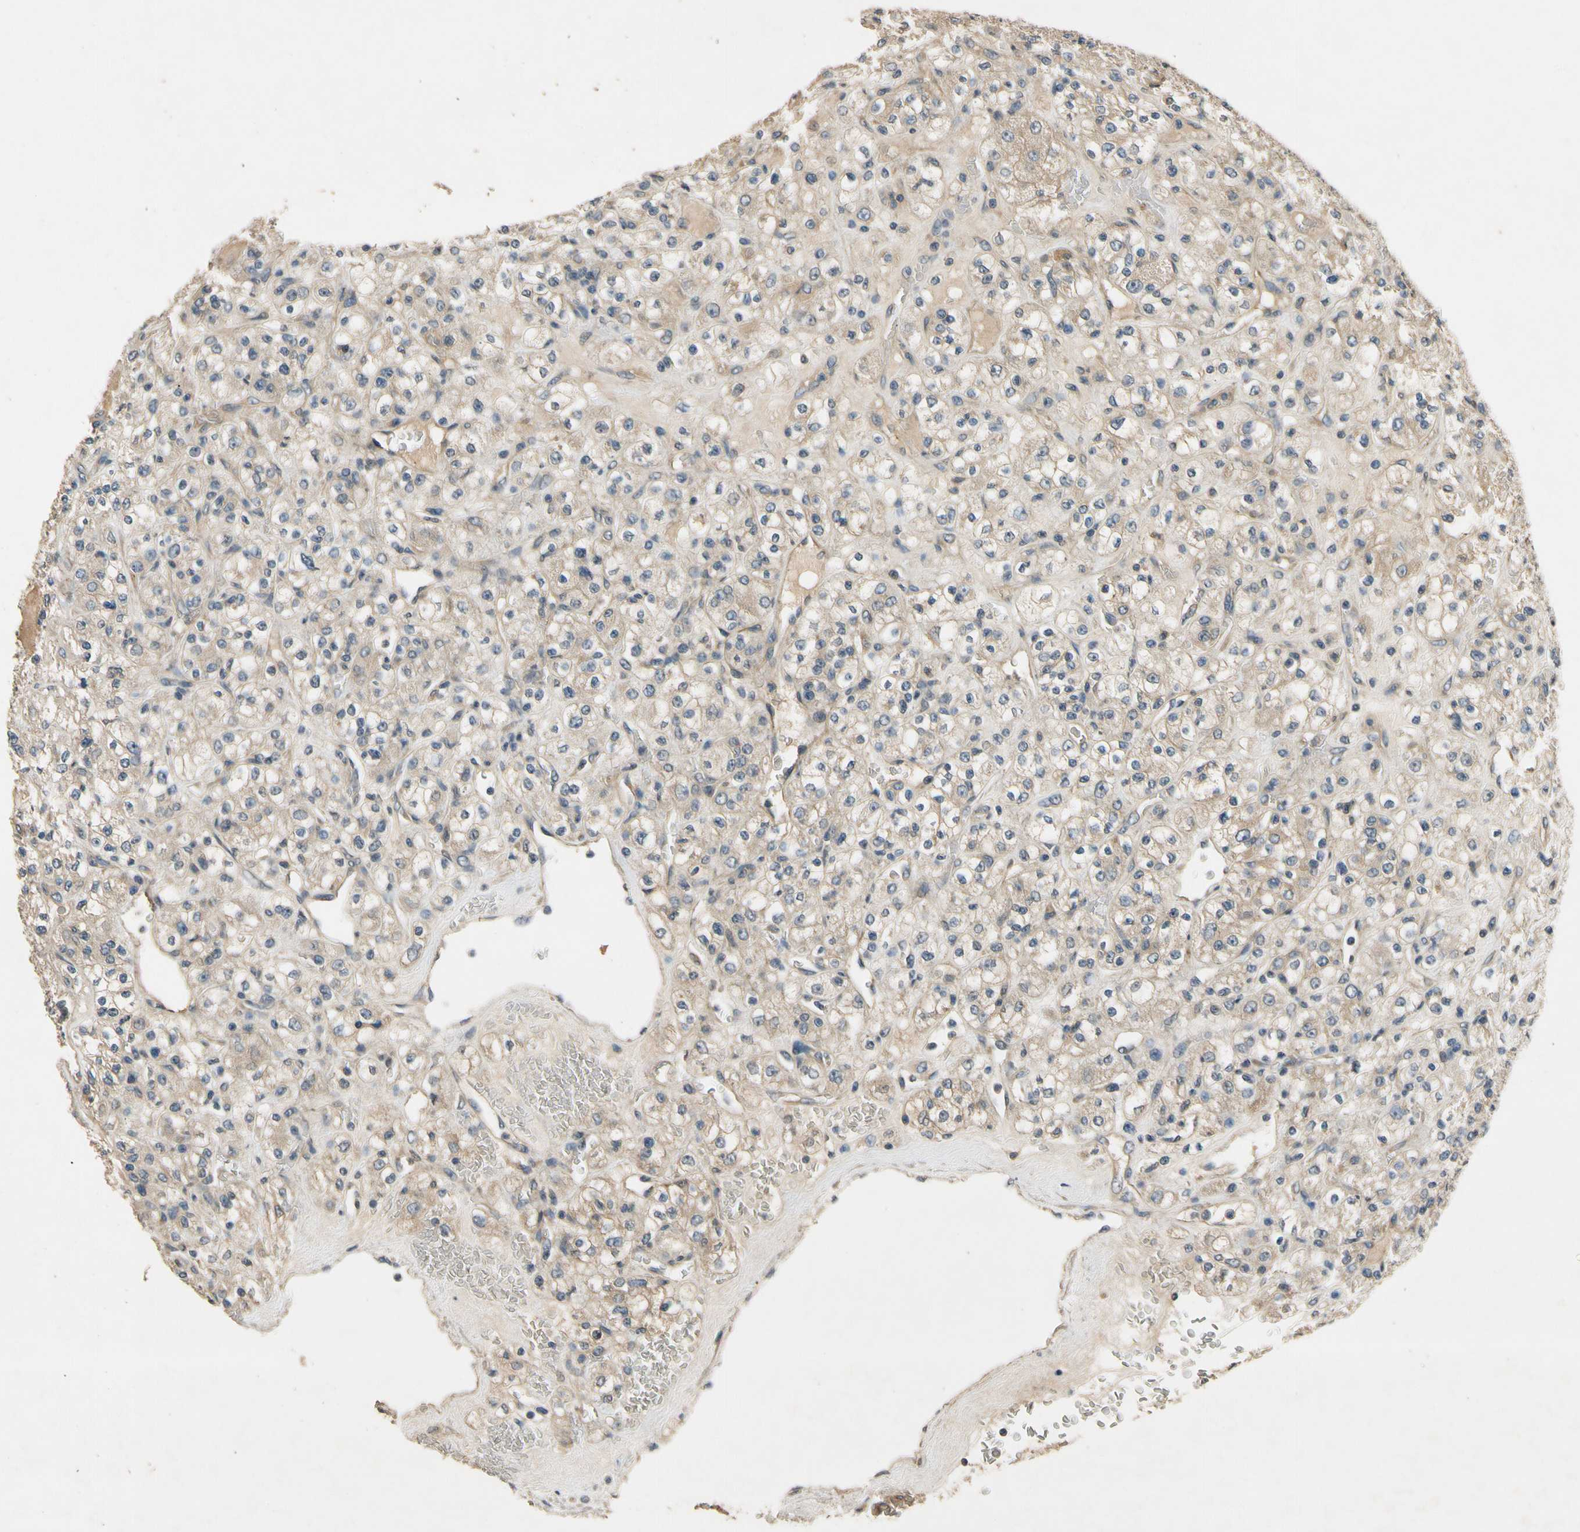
{"staining": {"intensity": "weak", "quantity": "25%-75%", "location": "cytoplasmic/membranous"}, "tissue": "renal cancer", "cell_type": "Tumor cells", "image_type": "cancer", "snomed": [{"axis": "morphology", "description": "Normal tissue, NOS"}, {"axis": "morphology", "description": "Adenocarcinoma, NOS"}, {"axis": "topography", "description": "Kidney"}], "caption": "Brown immunohistochemical staining in human renal cancer (adenocarcinoma) displays weak cytoplasmic/membranous positivity in about 25%-75% of tumor cells. Immunohistochemistry (ihc) stains the protein in brown and the nuclei are stained blue.", "gene": "ALKBH3", "patient": {"sex": "female", "age": 72}}